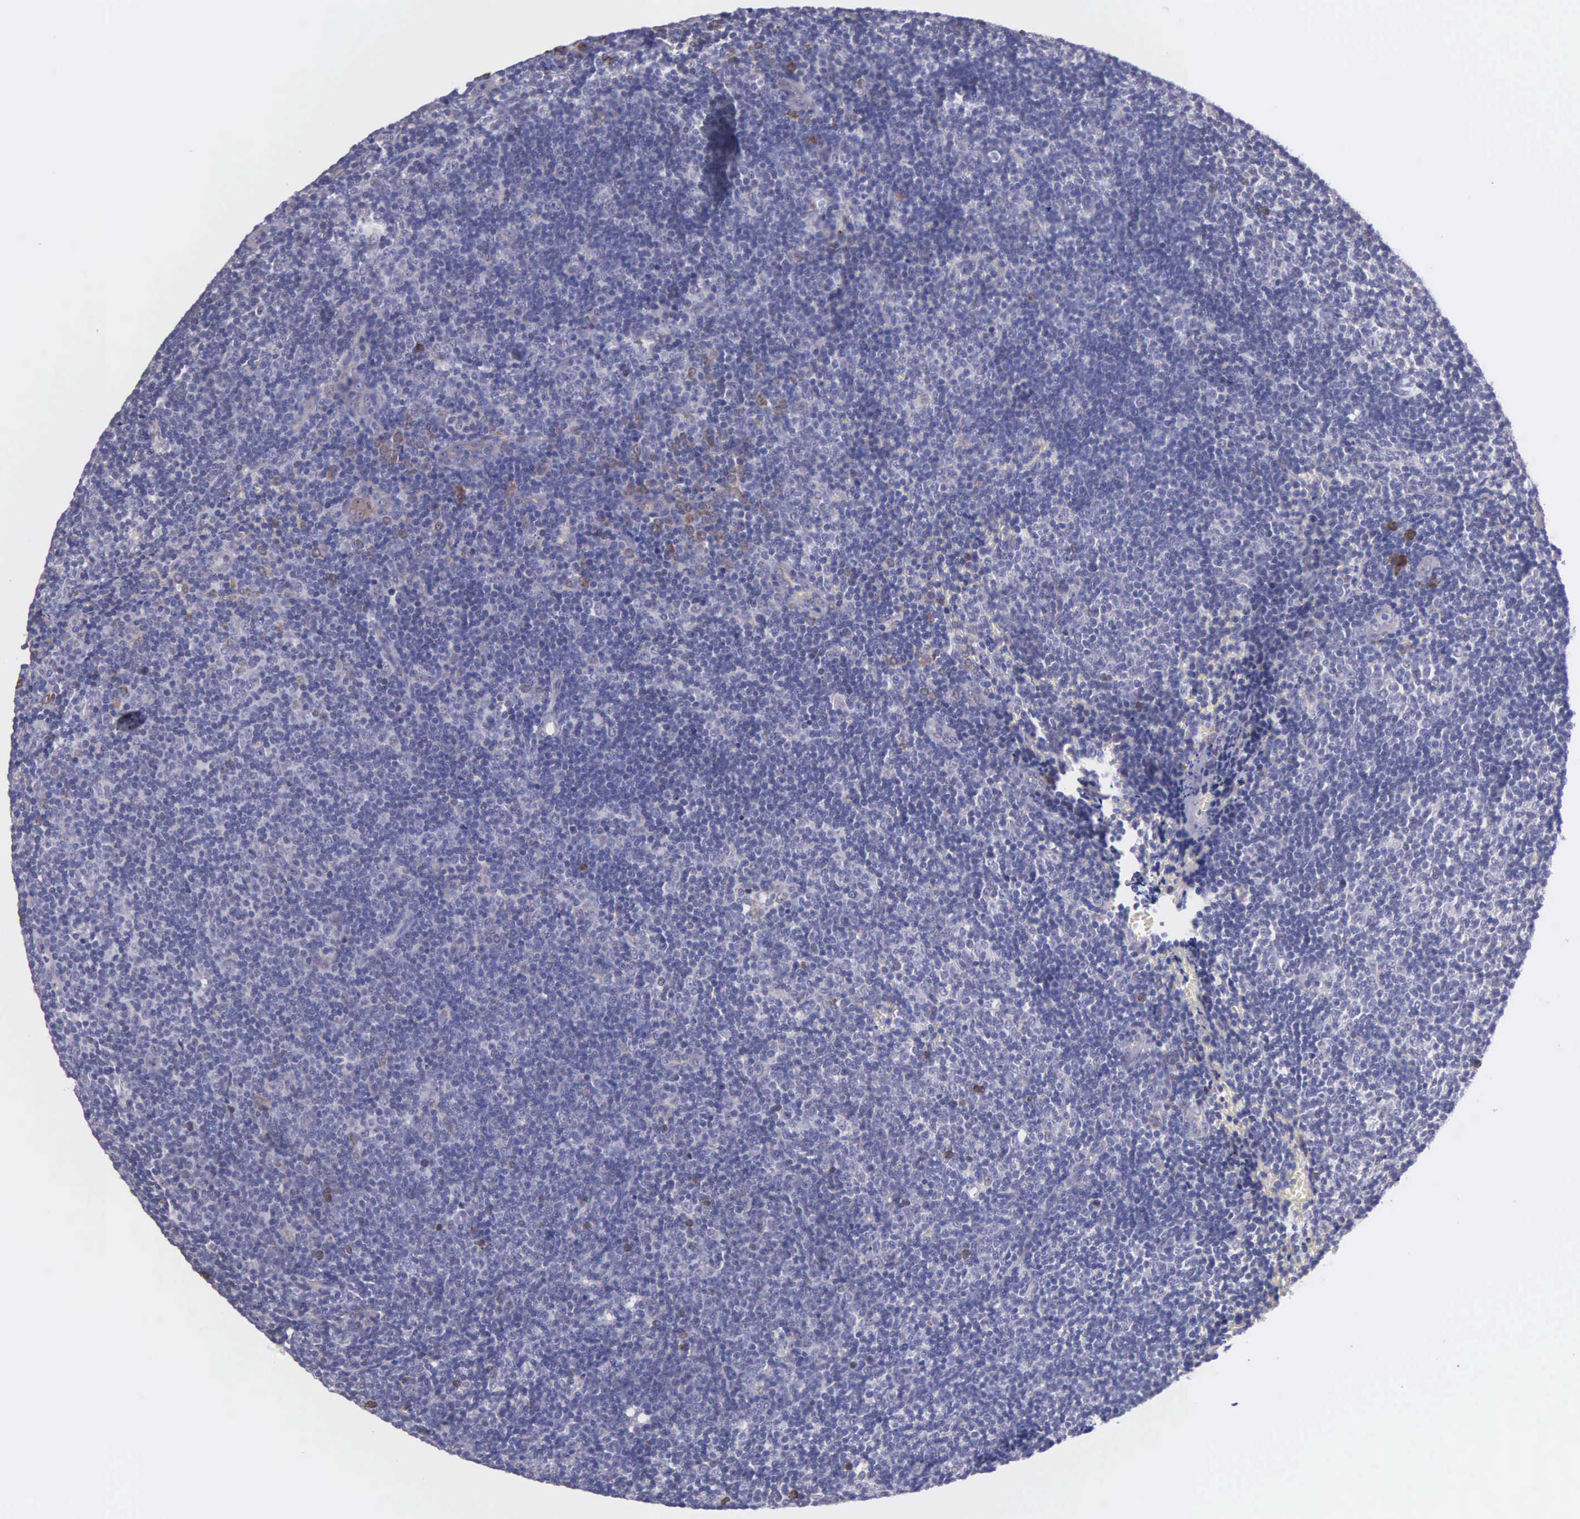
{"staining": {"intensity": "weak", "quantity": "<25%", "location": "cytoplasmic/membranous"}, "tissue": "lymphoma", "cell_type": "Tumor cells", "image_type": "cancer", "snomed": [{"axis": "morphology", "description": "Malignant lymphoma, non-Hodgkin's type, Low grade"}, {"axis": "topography", "description": "Lymph node"}], "caption": "A histopathology image of low-grade malignant lymphoma, non-Hodgkin's type stained for a protein shows no brown staining in tumor cells.", "gene": "ZC3H12B", "patient": {"sex": "male", "age": 49}}